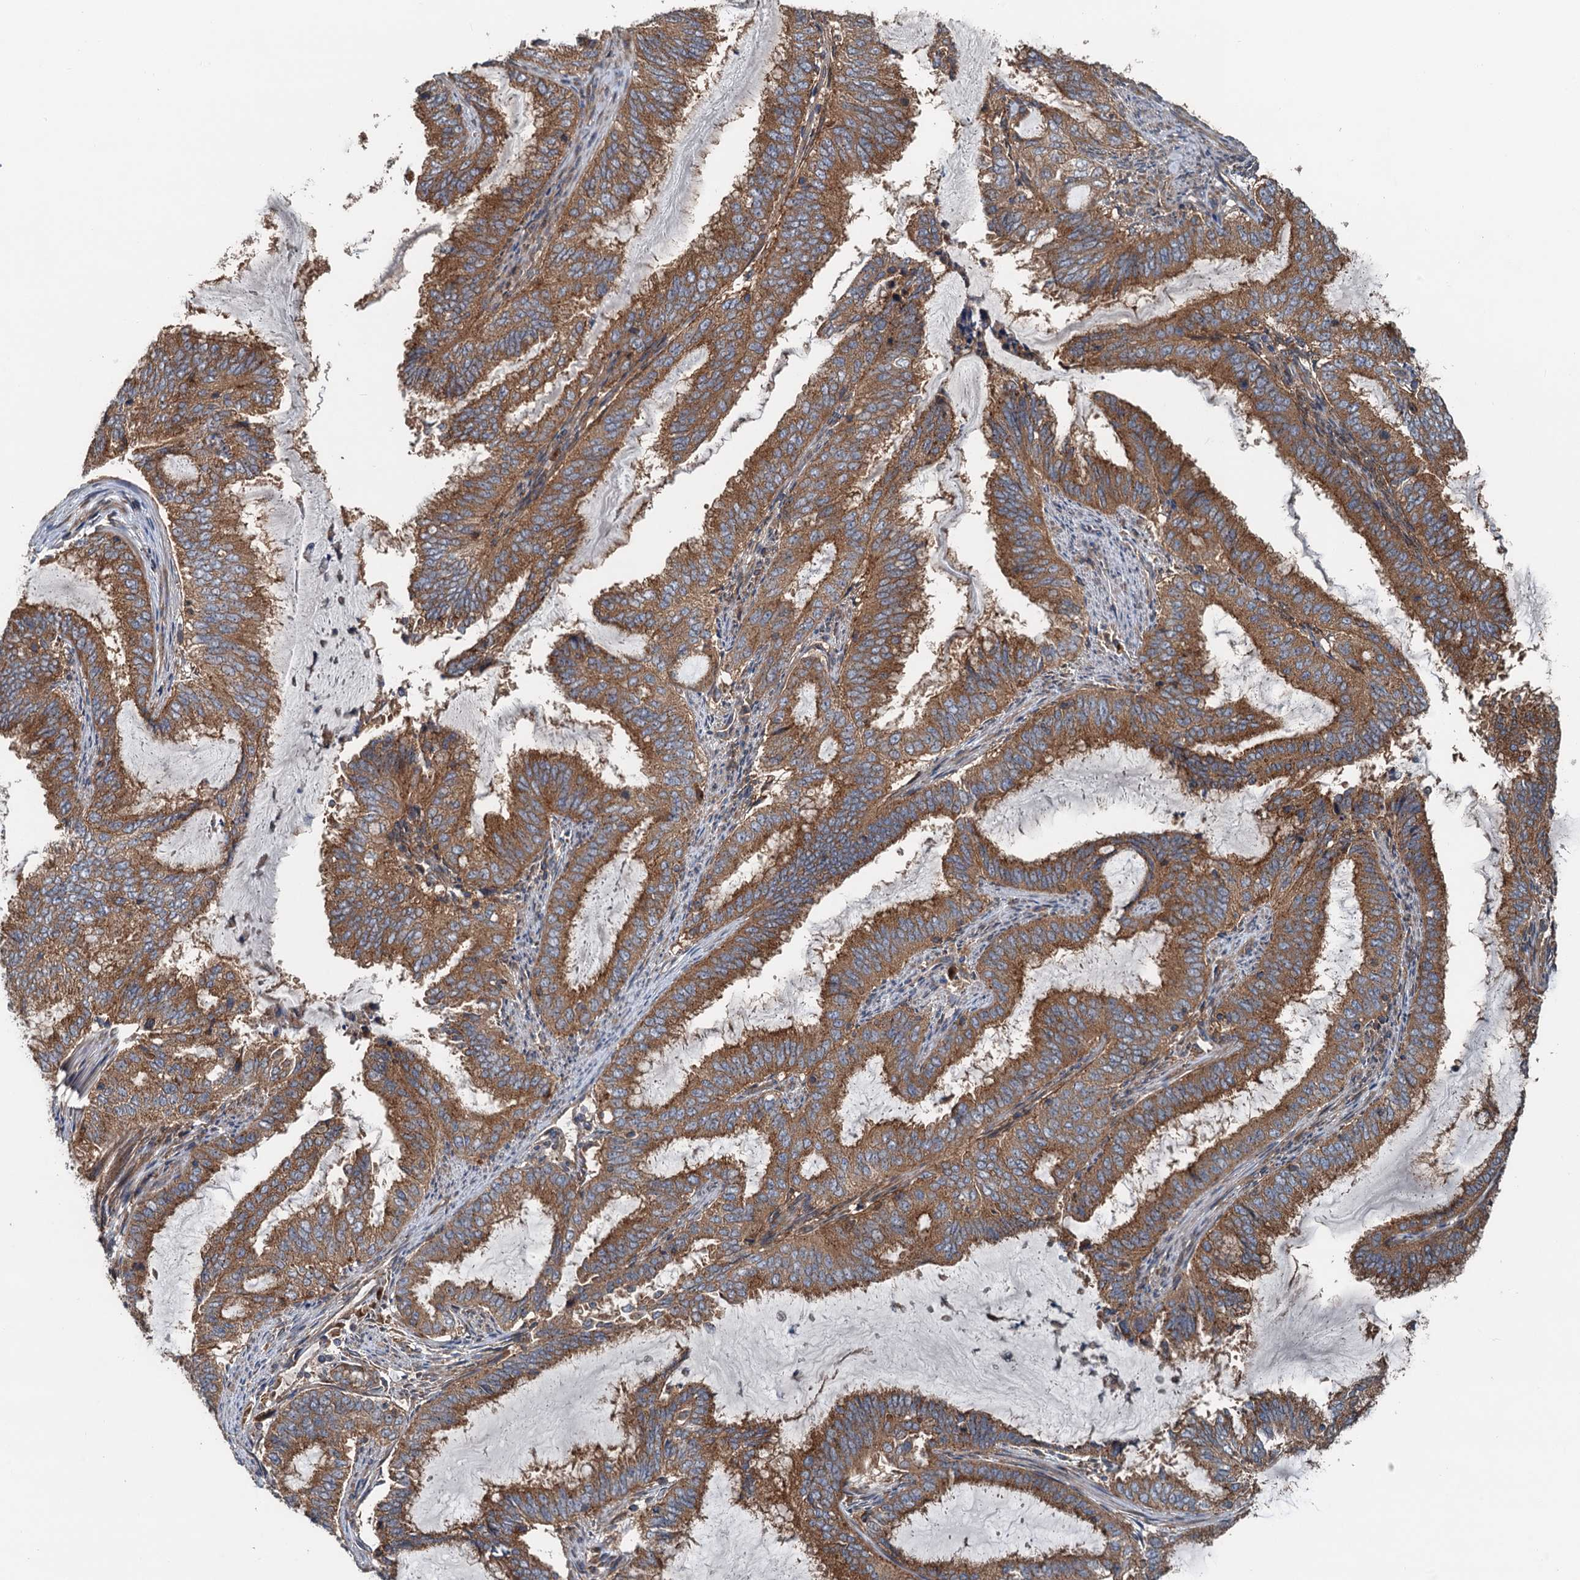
{"staining": {"intensity": "moderate", "quantity": ">75%", "location": "cytoplasmic/membranous"}, "tissue": "endometrial cancer", "cell_type": "Tumor cells", "image_type": "cancer", "snomed": [{"axis": "morphology", "description": "Adenocarcinoma, NOS"}, {"axis": "topography", "description": "Endometrium"}], "caption": "This micrograph demonstrates adenocarcinoma (endometrial) stained with IHC to label a protein in brown. The cytoplasmic/membranous of tumor cells show moderate positivity for the protein. Nuclei are counter-stained blue.", "gene": "COG3", "patient": {"sex": "female", "age": 51}}